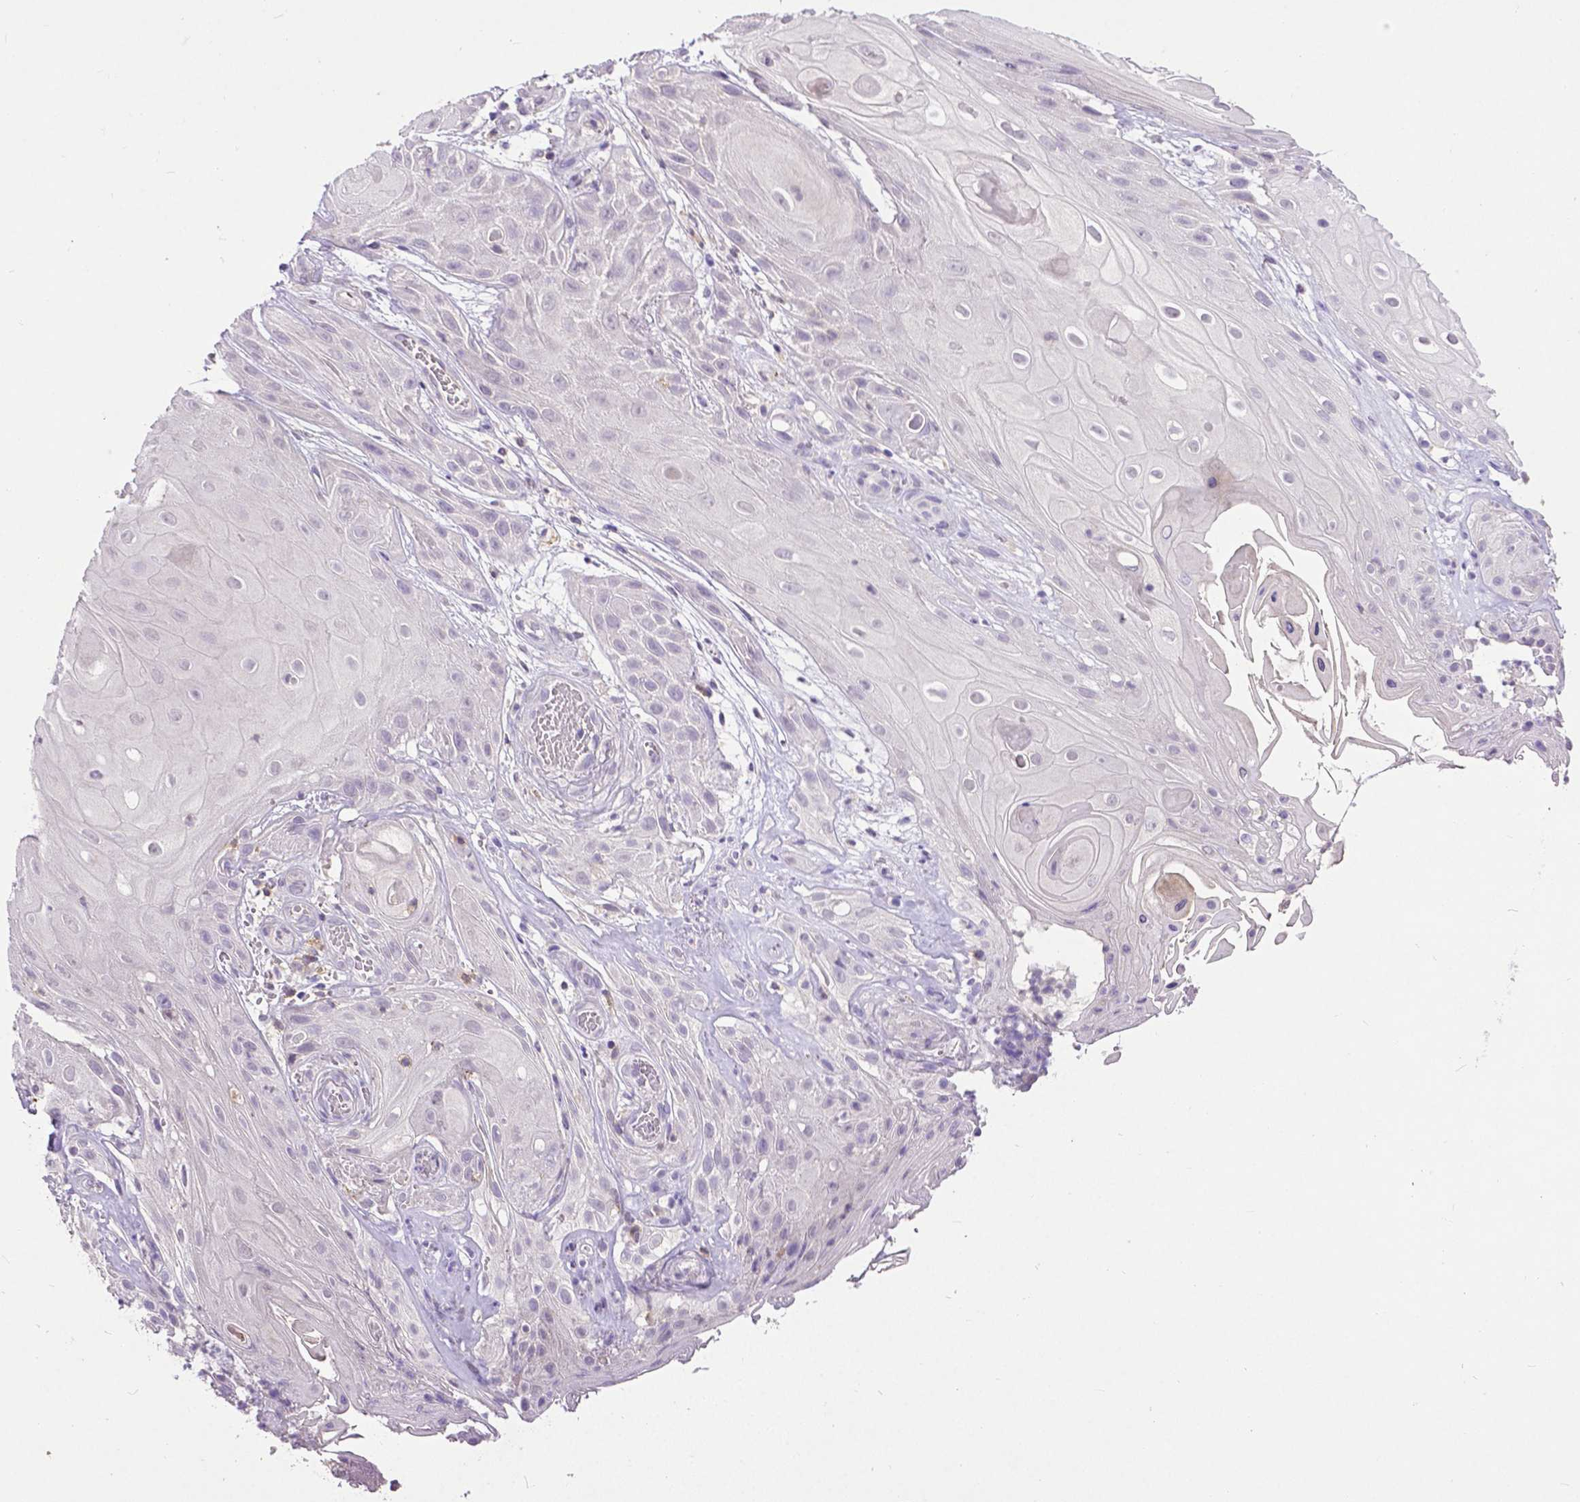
{"staining": {"intensity": "negative", "quantity": "none", "location": "none"}, "tissue": "skin cancer", "cell_type": "Tumor cells", "image_type": "cancer", "snomed": [{"axis": "morphology", "description": "Squamous cell carcinoma, NOS"}, {"axis": "topography", "description": "Skin"}], "caption": "Tumor cells show no significant protein staining in skin squamous cell carcinoma.", "gene": "CD4", "patient": {"sex": "male", "age": 62}}